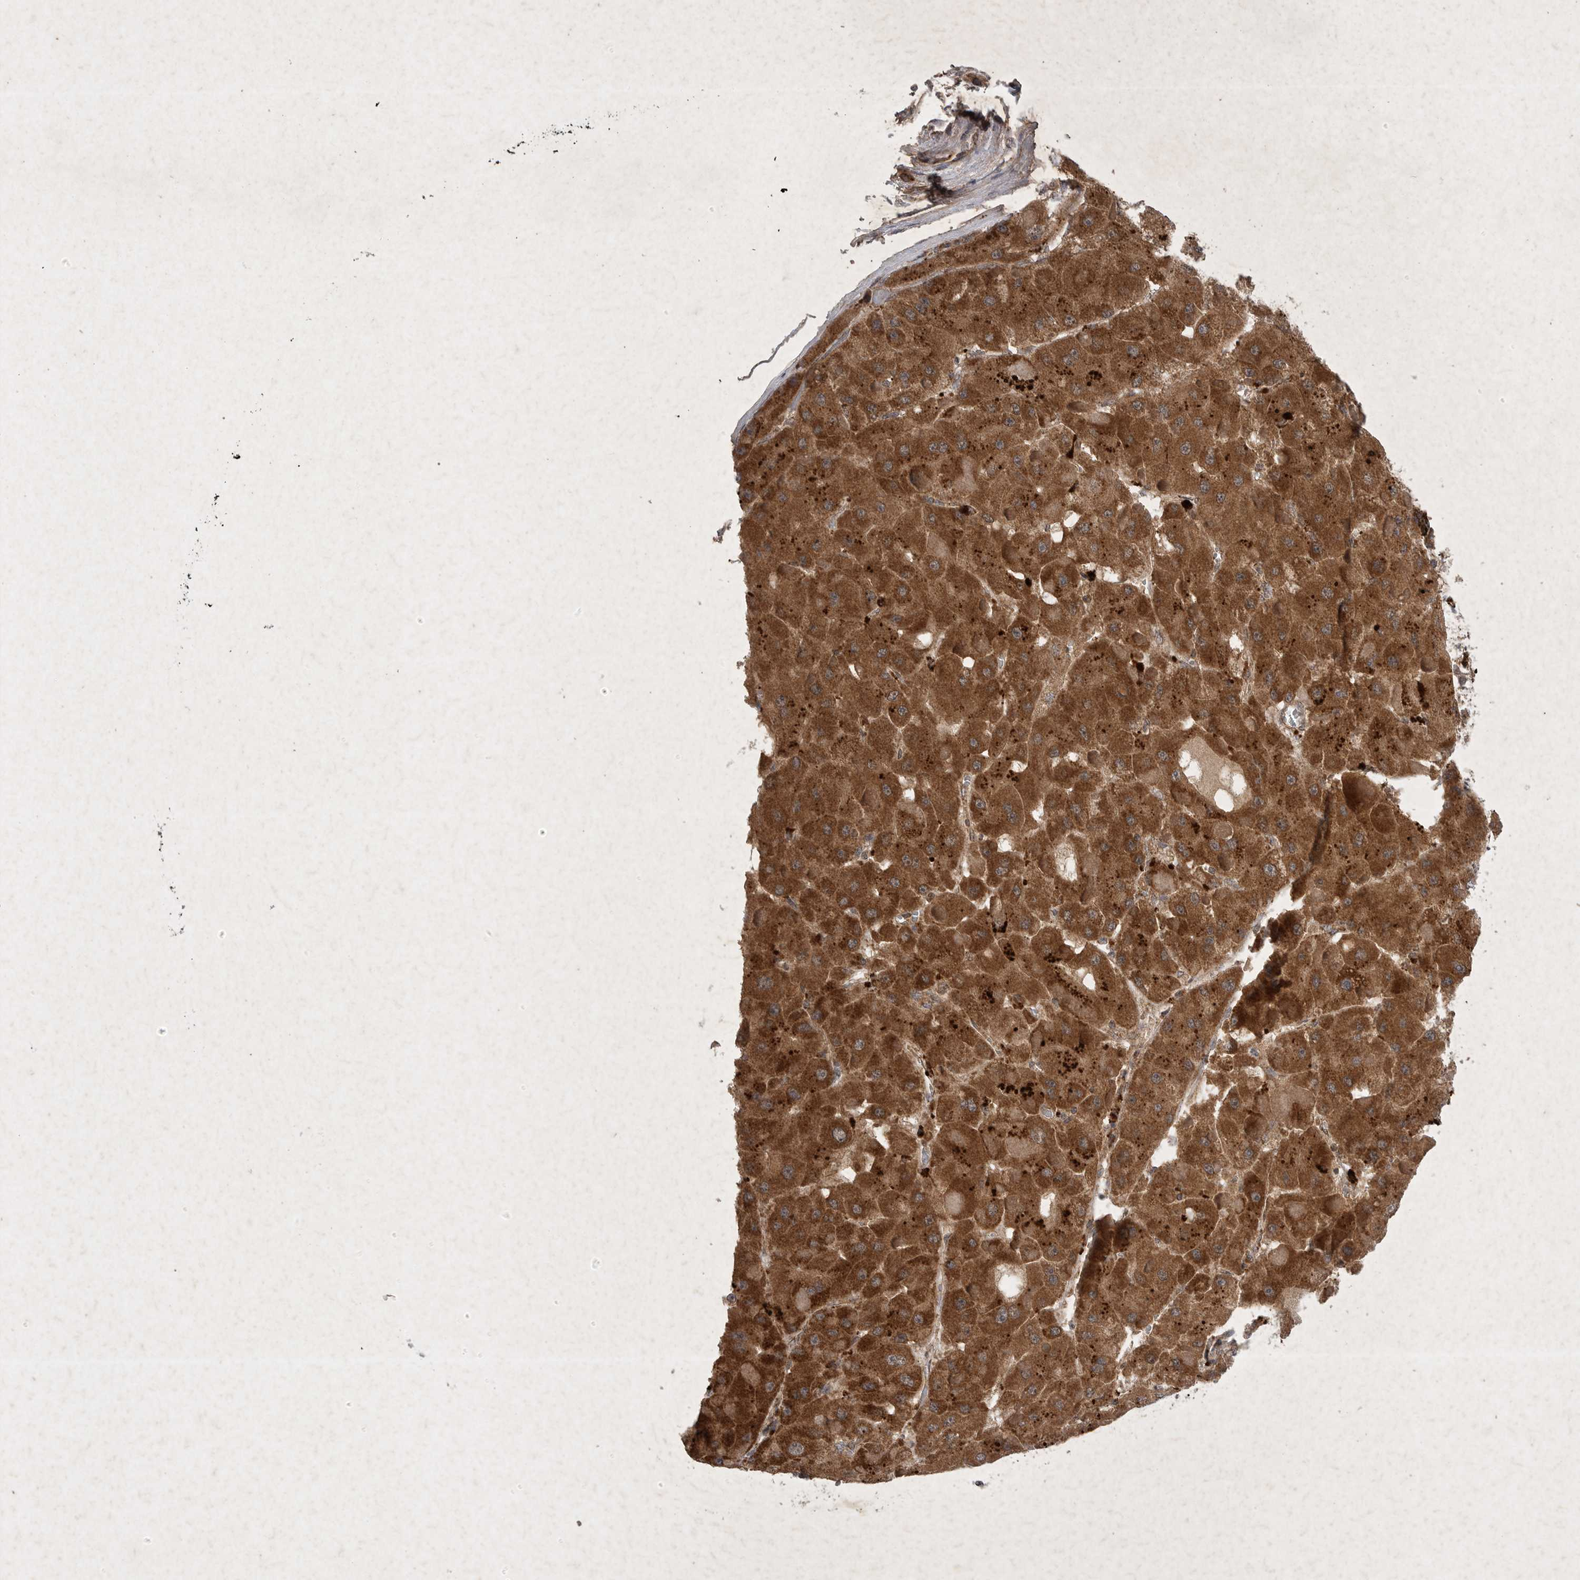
{"staining": {"intensity": "strong", "quantity": ">75%", "location": "cytoplasmic/membranous"}, "tissue": "liver cancer", "cell_type": "Tumor cells", "image_type": "cancer", "snomed": [{"axis": "morphology", "description": "Carcinoma, Hepatocellular, NOS"}, {"axis": "topography", "description": "Liver"}], "caption": "About >75% of tumor cells in hepatocellular carcinoma (liver) display strong cytoplasmic/membranous protein expression as visualized by brown immunohistochemical staining.", "gene": "DDR1", "patient": {"sex": "female", "age": 73}}